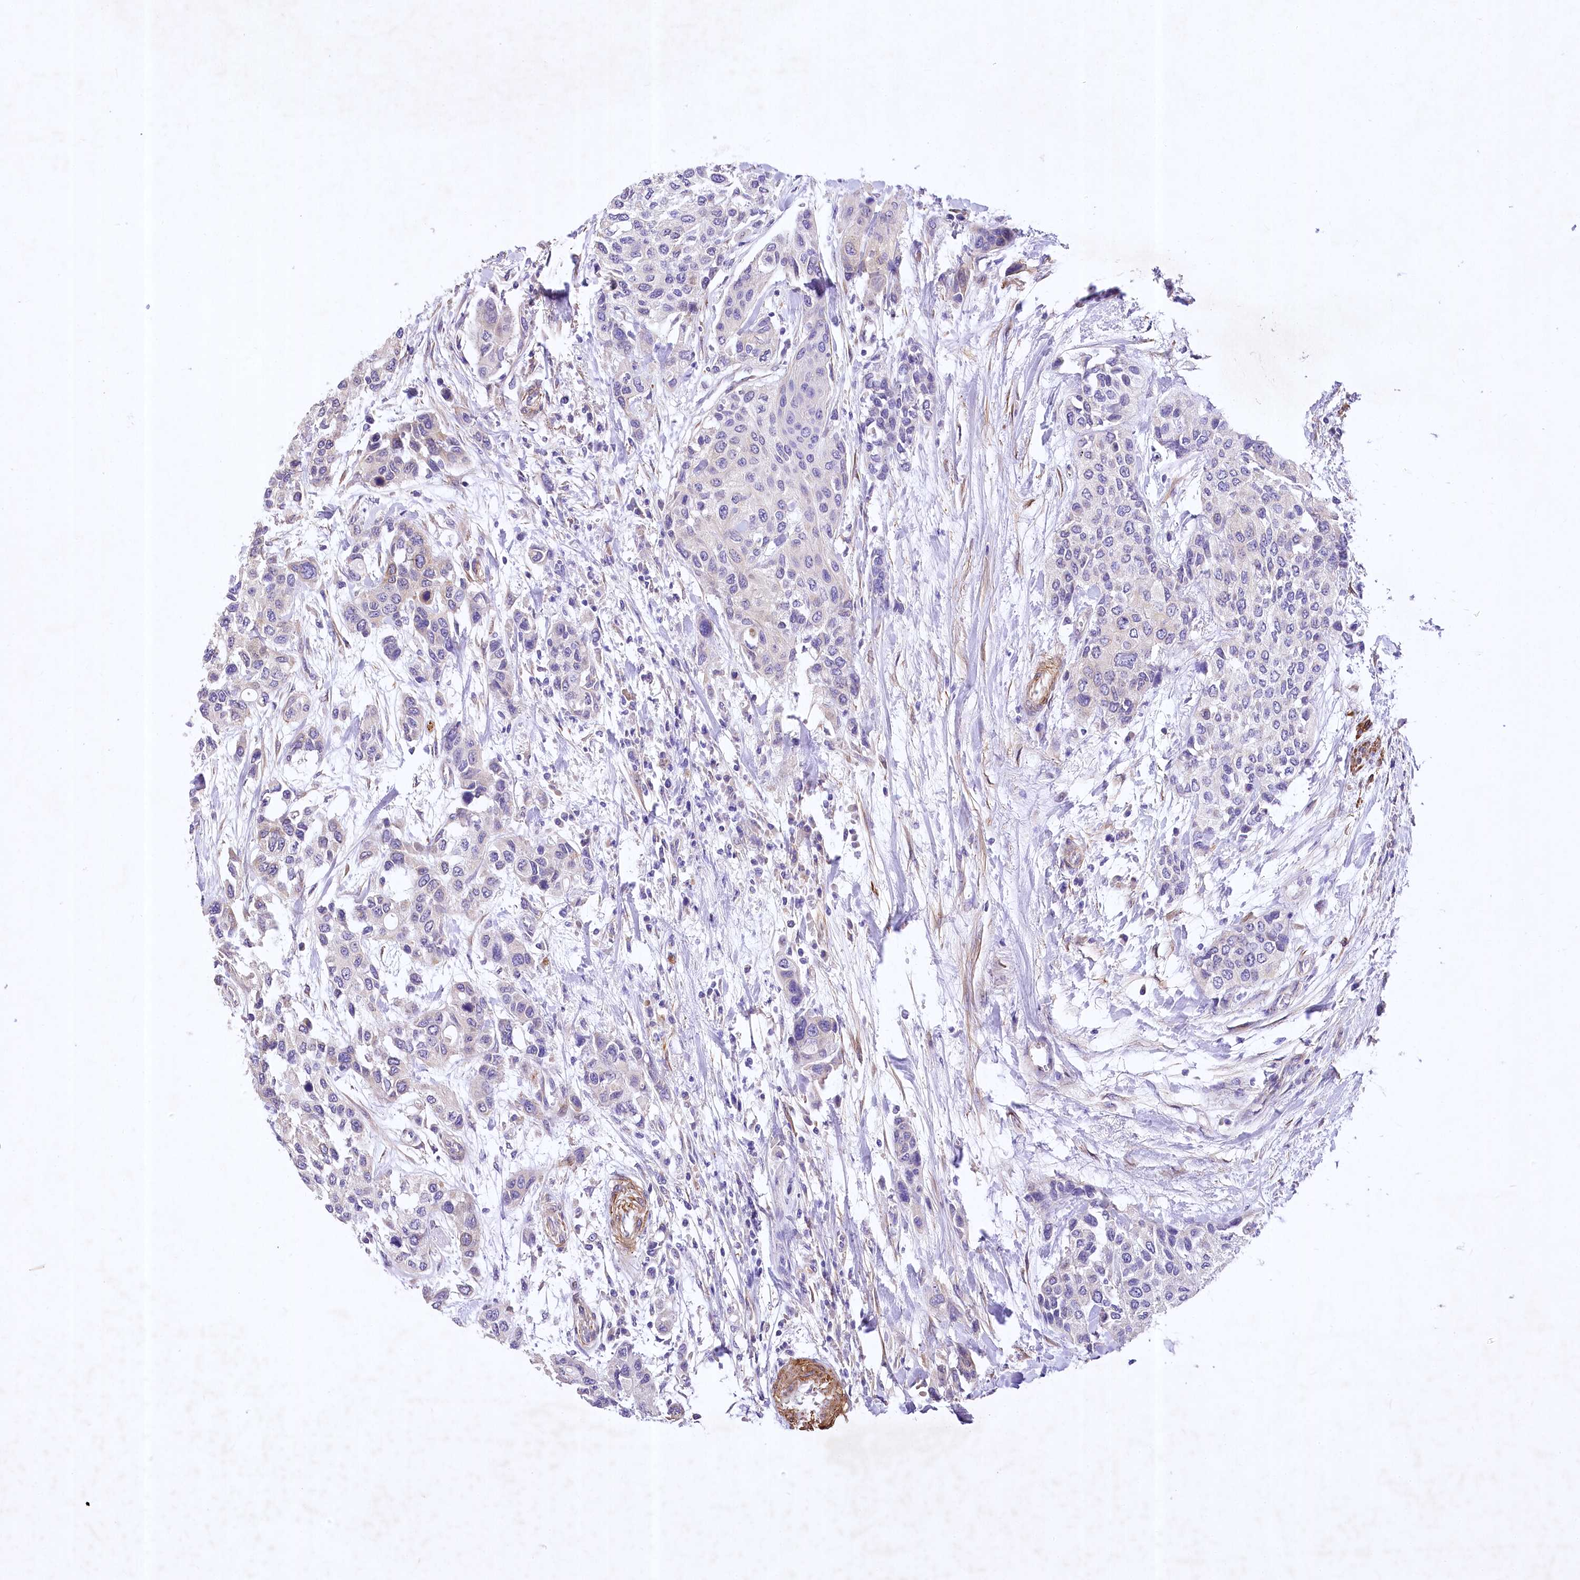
{"staining": {"intensity": "negative", "quantity": "none", "location": "none"}, "tissue": "urothelial cancer", "cell_type": "Tumor cells", "image_type": "cancer", "snomed": [{"axis": "morphology", "description": "Normal tissue, NOS"}, {"axis": "morphology", "description": "Urothelial carcinoma, High grade"}, {"axis": "topography", "description": "Vascular tissue"}, {"axis": "topography", "description": "Urinary bladder"}], "caption": "There is no significant expression in tumor cells of urothelial carcinoma (high-grade).", "gene": "RDH16", "patient": {"sex": "female", "age": 56}}